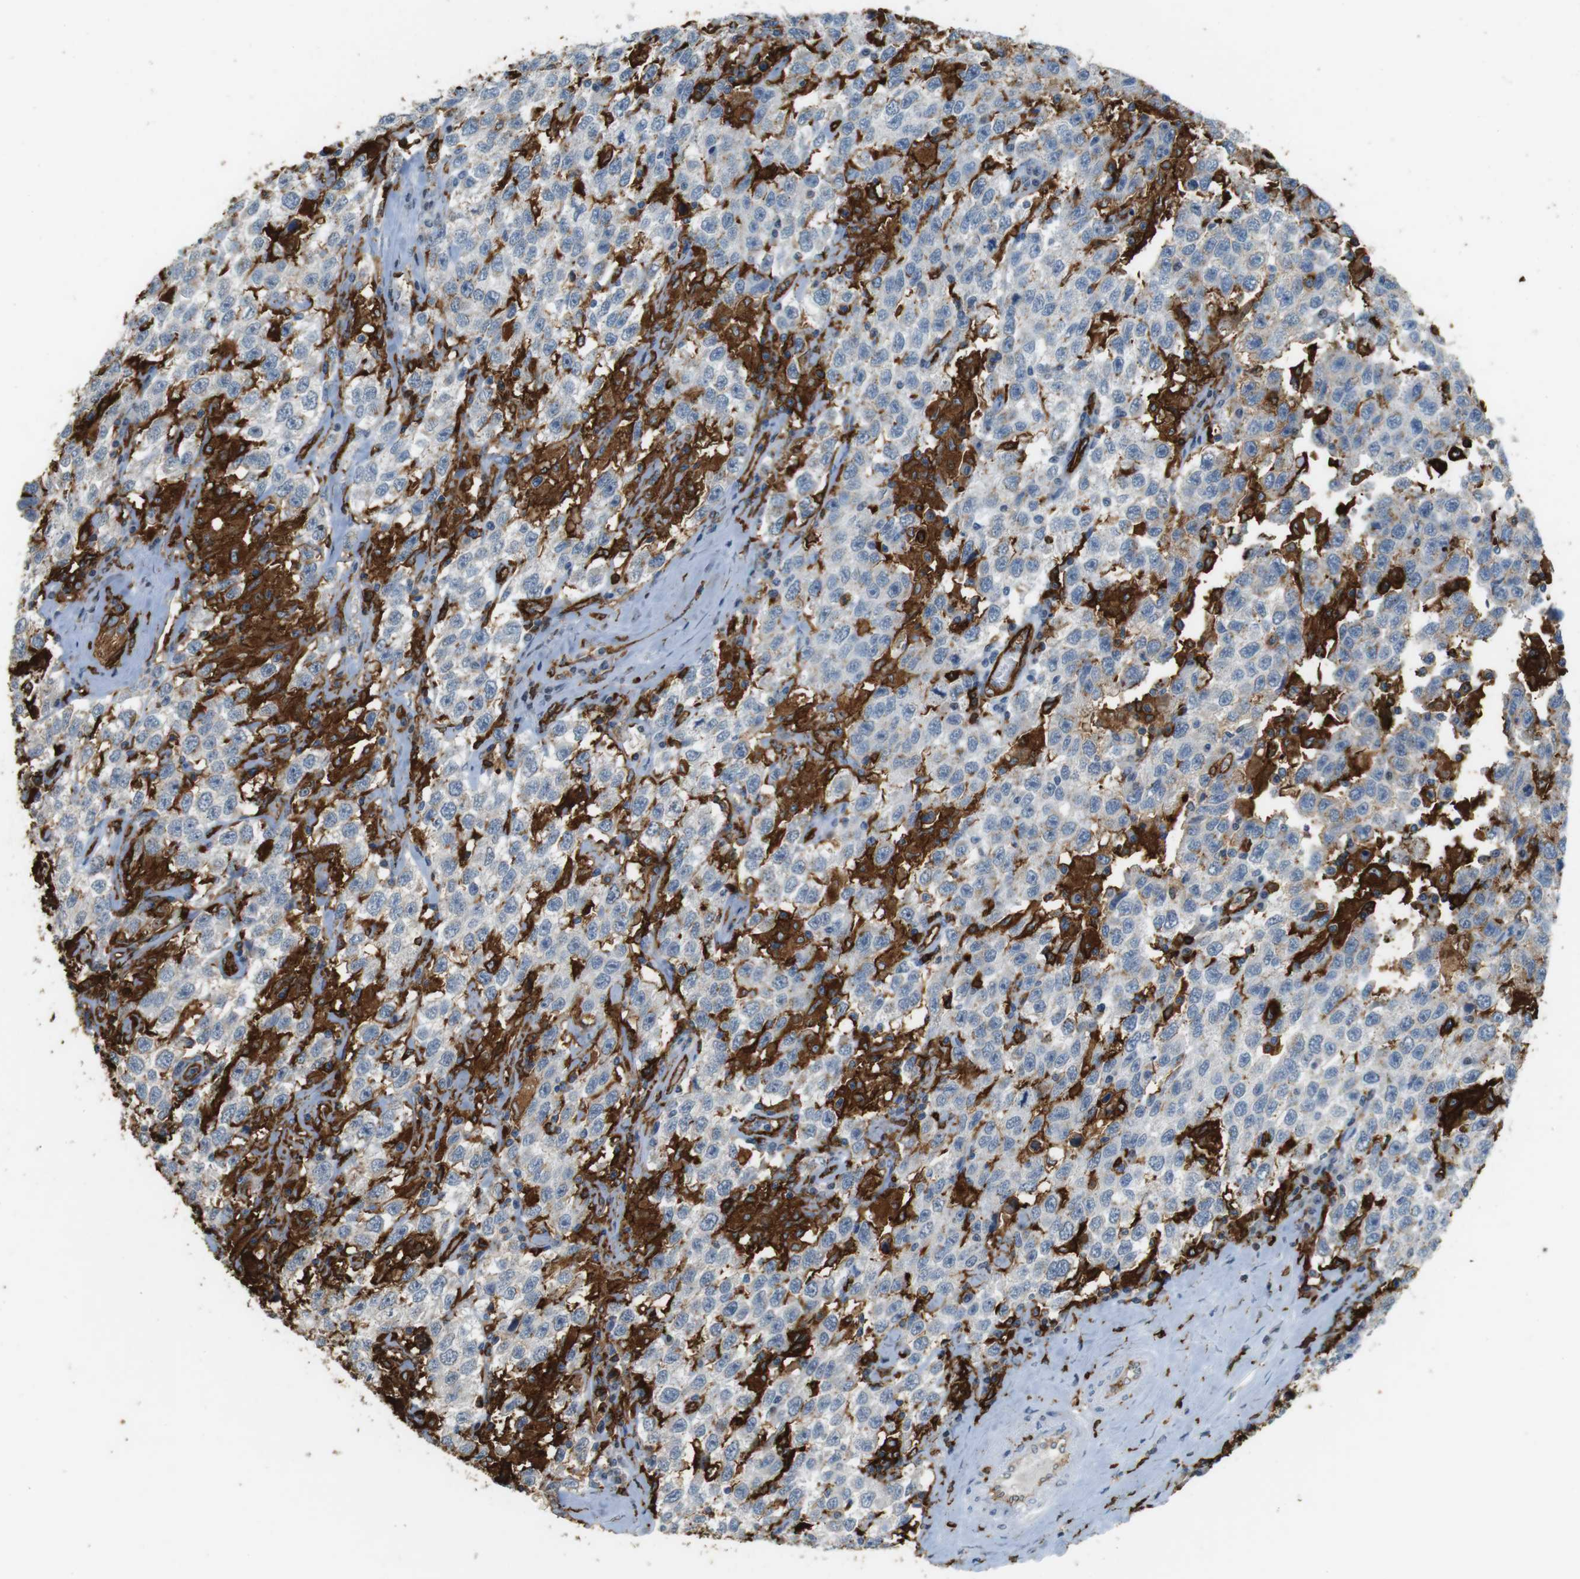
{"staining": {"intensity": "negative", "quantity": "none", "location": "none"}, "tissue": "testis cancer", "cell_type": "Tumor cells", "image_type": "cancer", "snomed": [{"axis": "morphology", "description": "Seminoma, NOS"}, {"axis": "topography", "description": "Testis"}], "caption": "Human testis cancer (seminoma) stained for a protein using immunohistochemistry (IHC) demonstrates no positivity in tumor cells.", "gene": "HLA-DRA", "patient": {"sex": "male", "age": 41}}